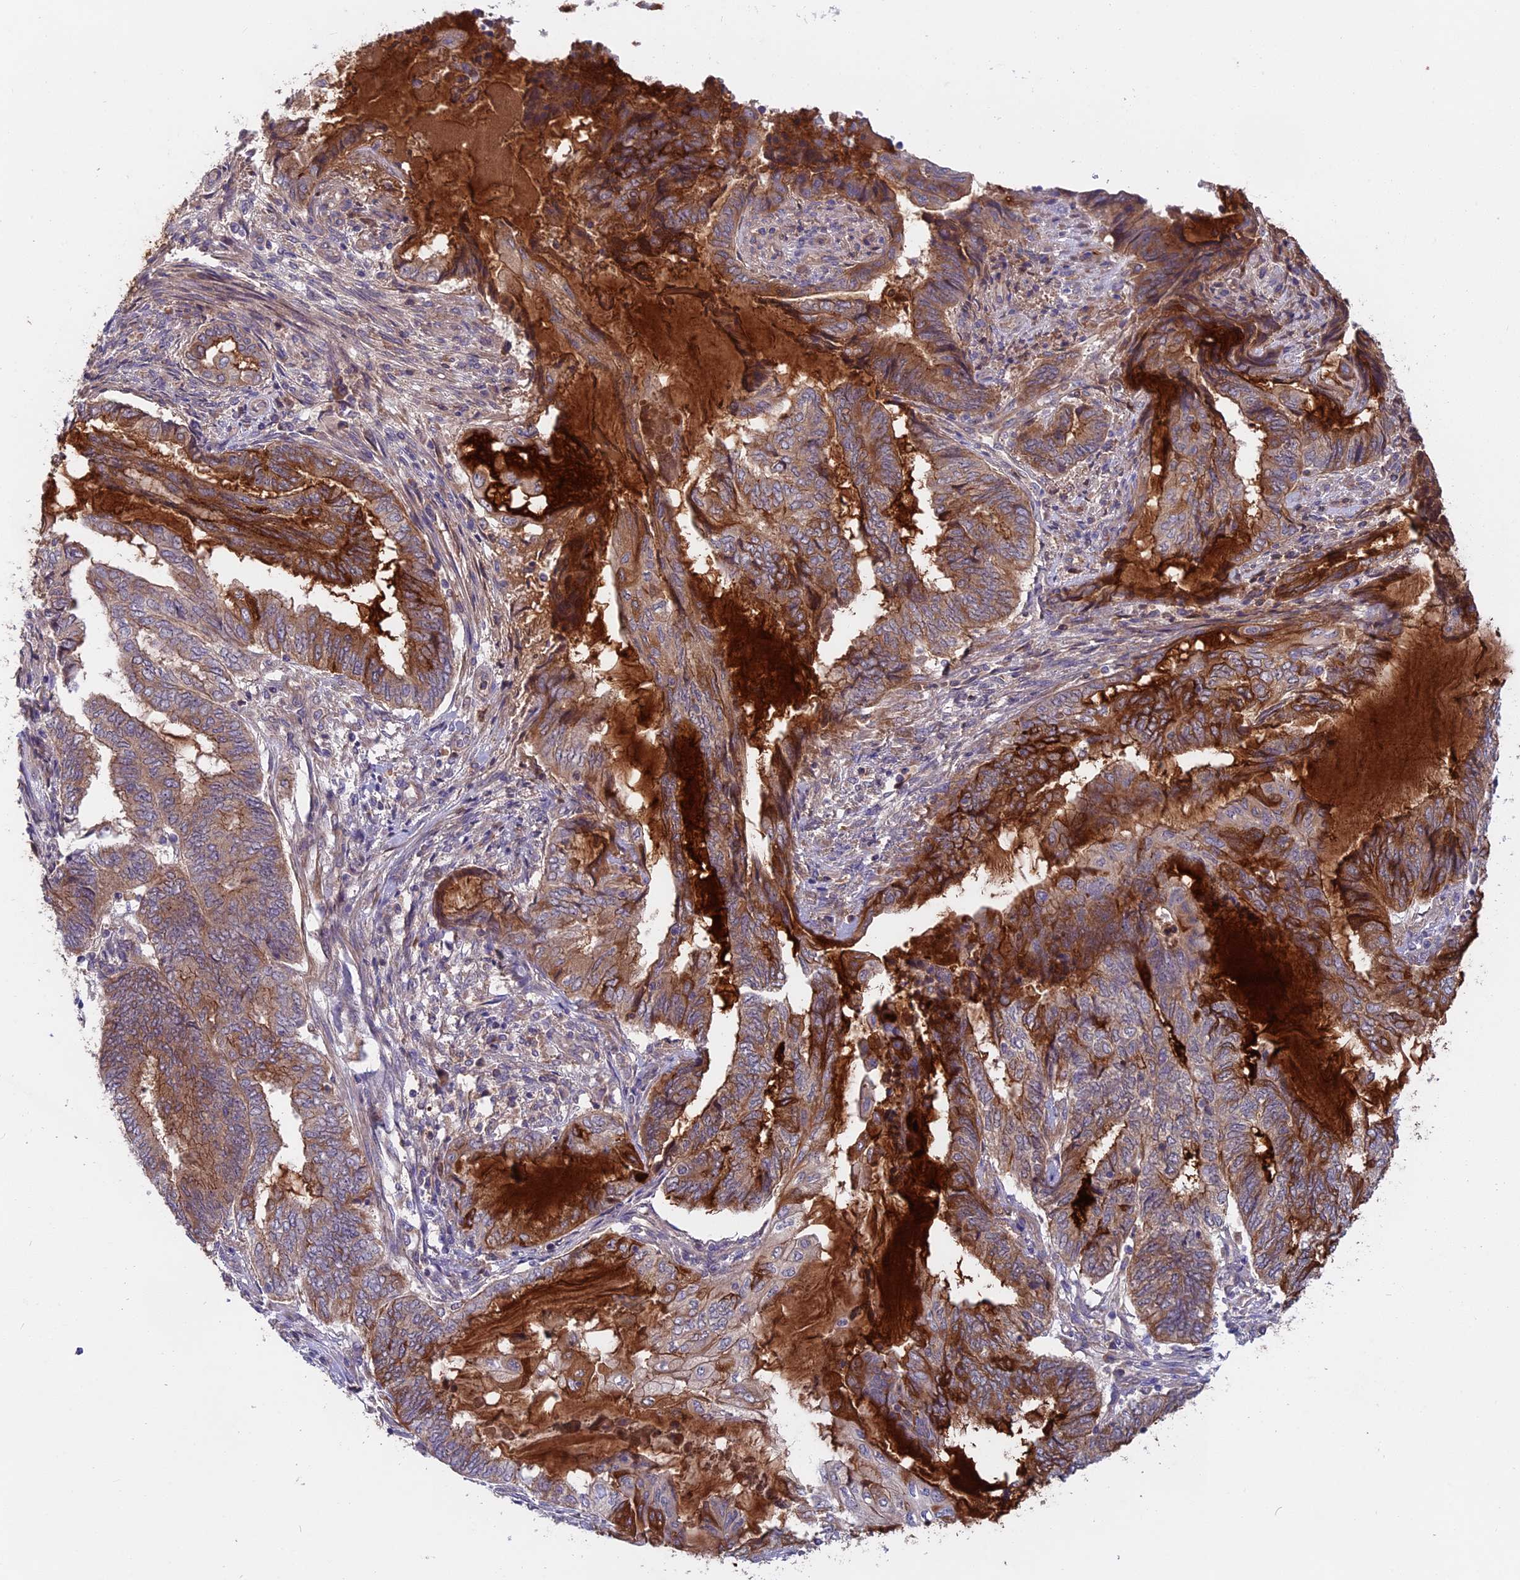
{"staining": {"intensity": "moderate", "quantity": ">75%", "location": "cytoplasmic/membranous"}, "tissue": "endometrial cancer", "cell_type": "Tumor cells", "image_type": "cancer", "snomed": [{"axis": "morphology", "description": "Adenocarcinoma, NOS"}, {"axis": "topography", "description": "Uterus"}, {"axis": "topography", "description": "Endometrium"}], "caption": "A high-resolution image shows immunohistochemistry (IHC) staining of endometrial cancer, which shows moderate cytoplasmic/membranous expression in approximately >75% of tumor cells.", "gene": "TENT4B", "patient": {"sex": "female", "age": 70}}